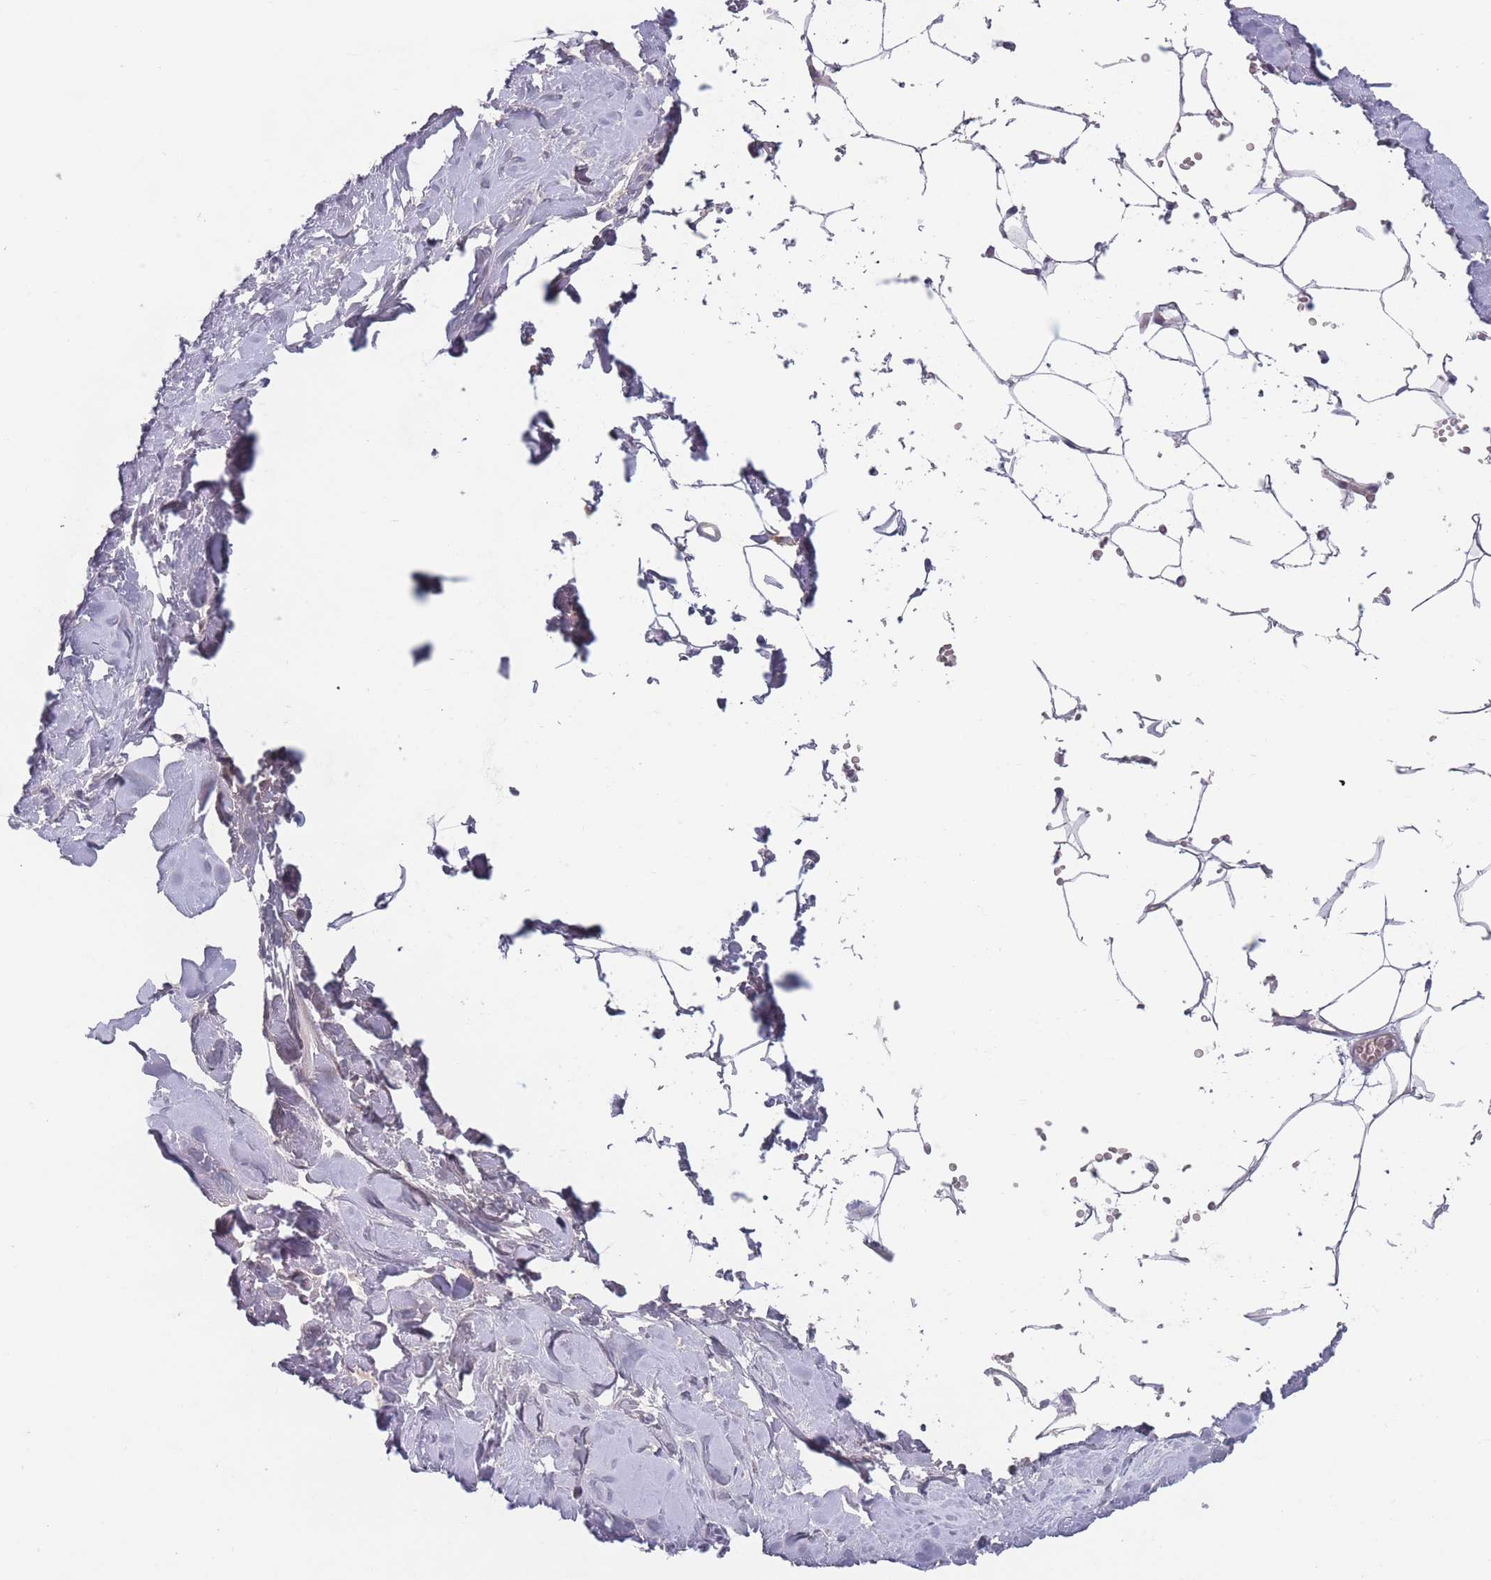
{"staining": {"intensity": "negative", "quantity": "none", "location": "none"}, "tissue": "breast", "cell_type": "Adipocytes", "image_type": "normal", "snomed": [{"axis": "morphology", "description": "Normal tissue, NOS"}, {"axis": "topography", "description": "Breast"}], "caption": "Unremarkable breast was stained to show a protein in brown. There is no significant expression in adipocytes. Brightfield microscopy of immunohistochemistry (IHC) stained with DAB (brown) and hematoxylin (blue), captured at high magnification.", "gene": "PEX7", "patient": {"sex": "female", "age": 27}}